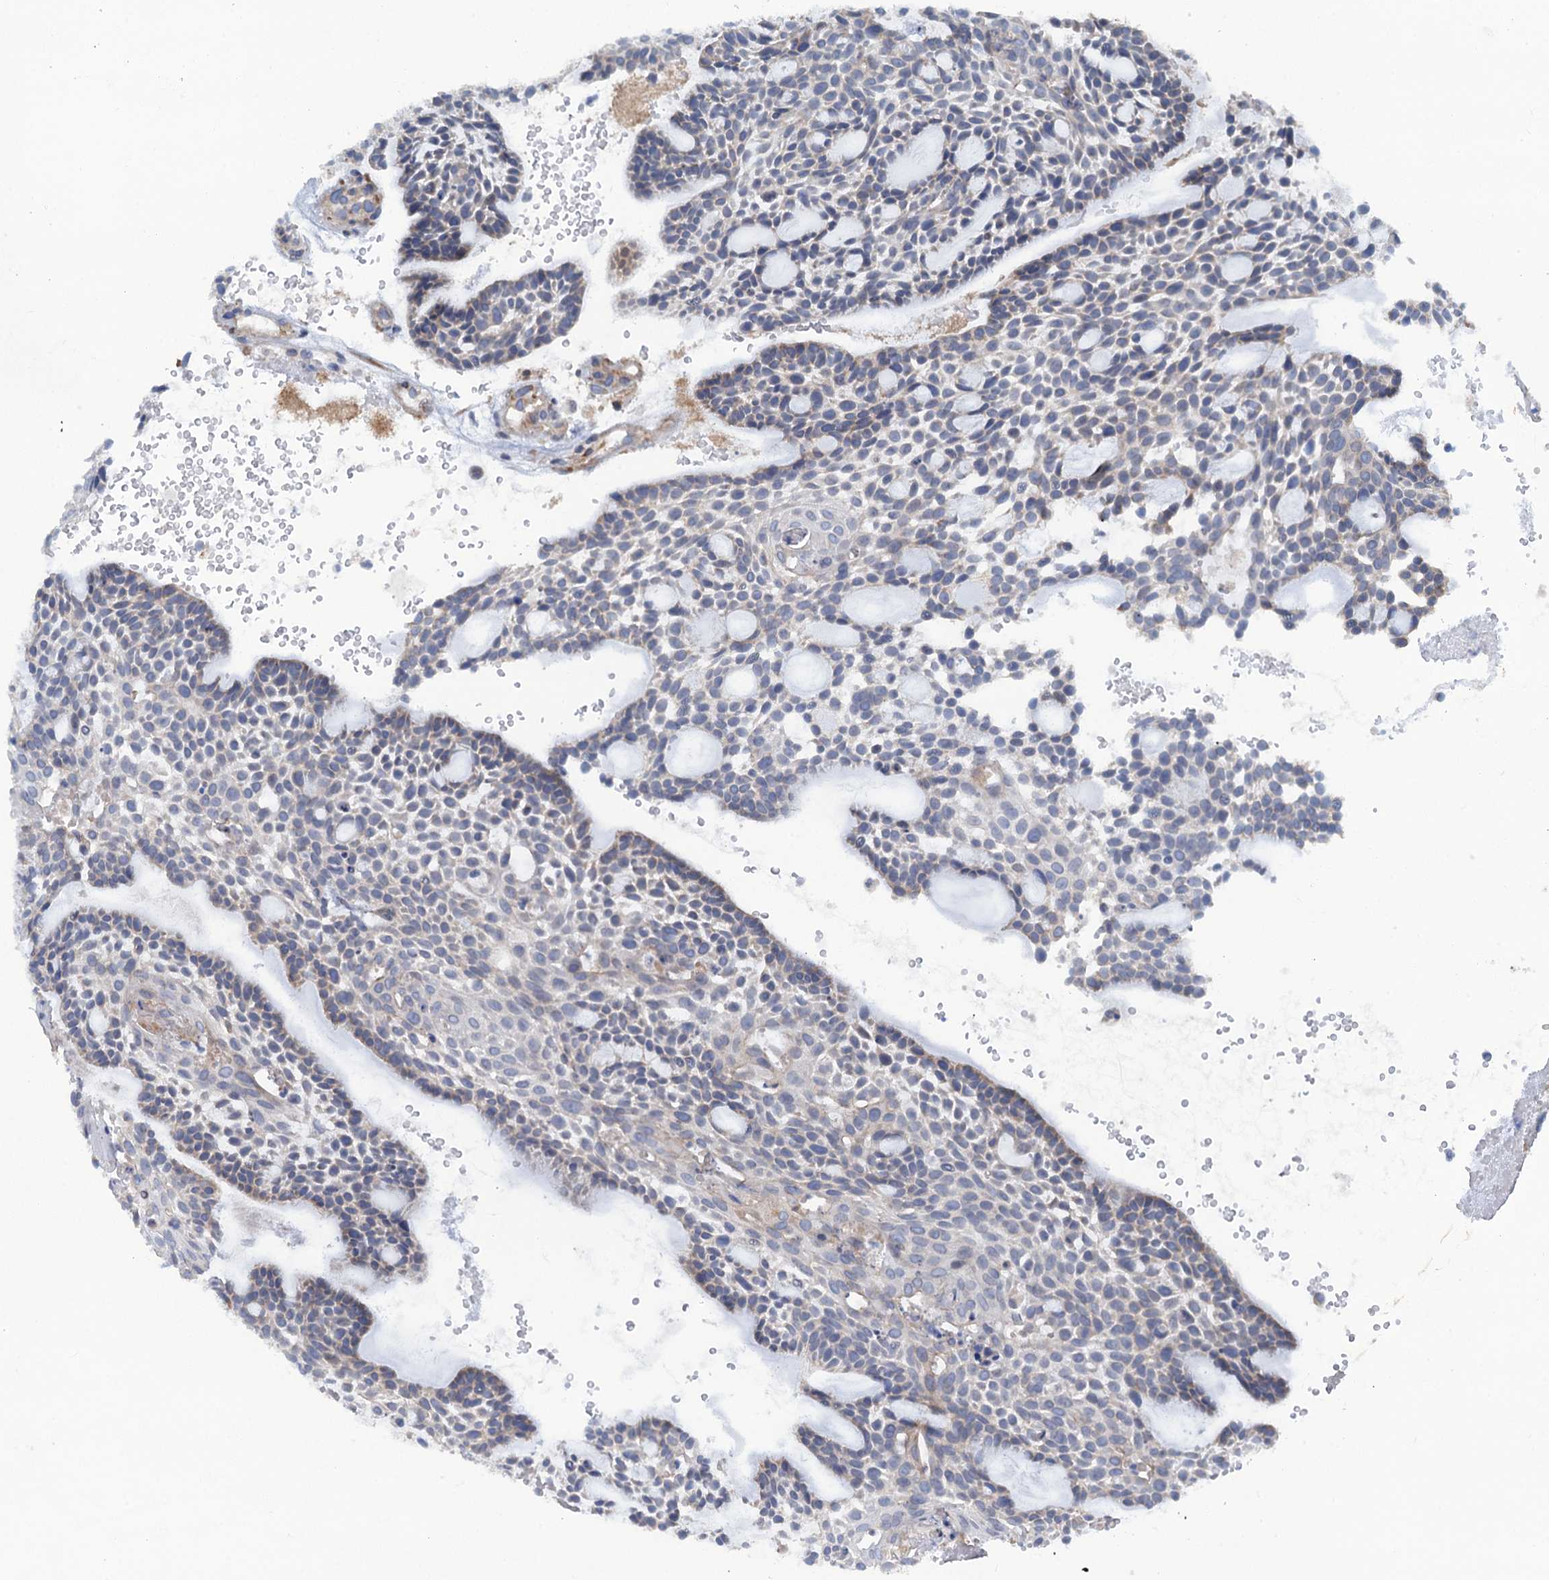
{"staining": {"intensity": "moderate", "quantity": "<25%", "location": "cytoplasmic/membranous"}, "tissue": "head and neck cancer", "cell_type": "Tumor cells", "image_type": "cancer", "snomed": [{"axis": "morphology", "description": "Adenocarcinoma, NOS"}, {"axis": "topography", "description": "Subcutis"}, {"axis": "topography", "description": "Head-Neck"}], "caption": "Immunohistochemical staining of head and neck adenocarcinoma shows low levels of moderate cytoplasmic/membranous expression in approximately <25% of tumor cells. Using DAB (brown) and hematoxylin (blue) stains, captured at high magnification using brightfield microscopy.", "gene": "POGLUT3", "patient": {"sex": "female", "age": 73}}